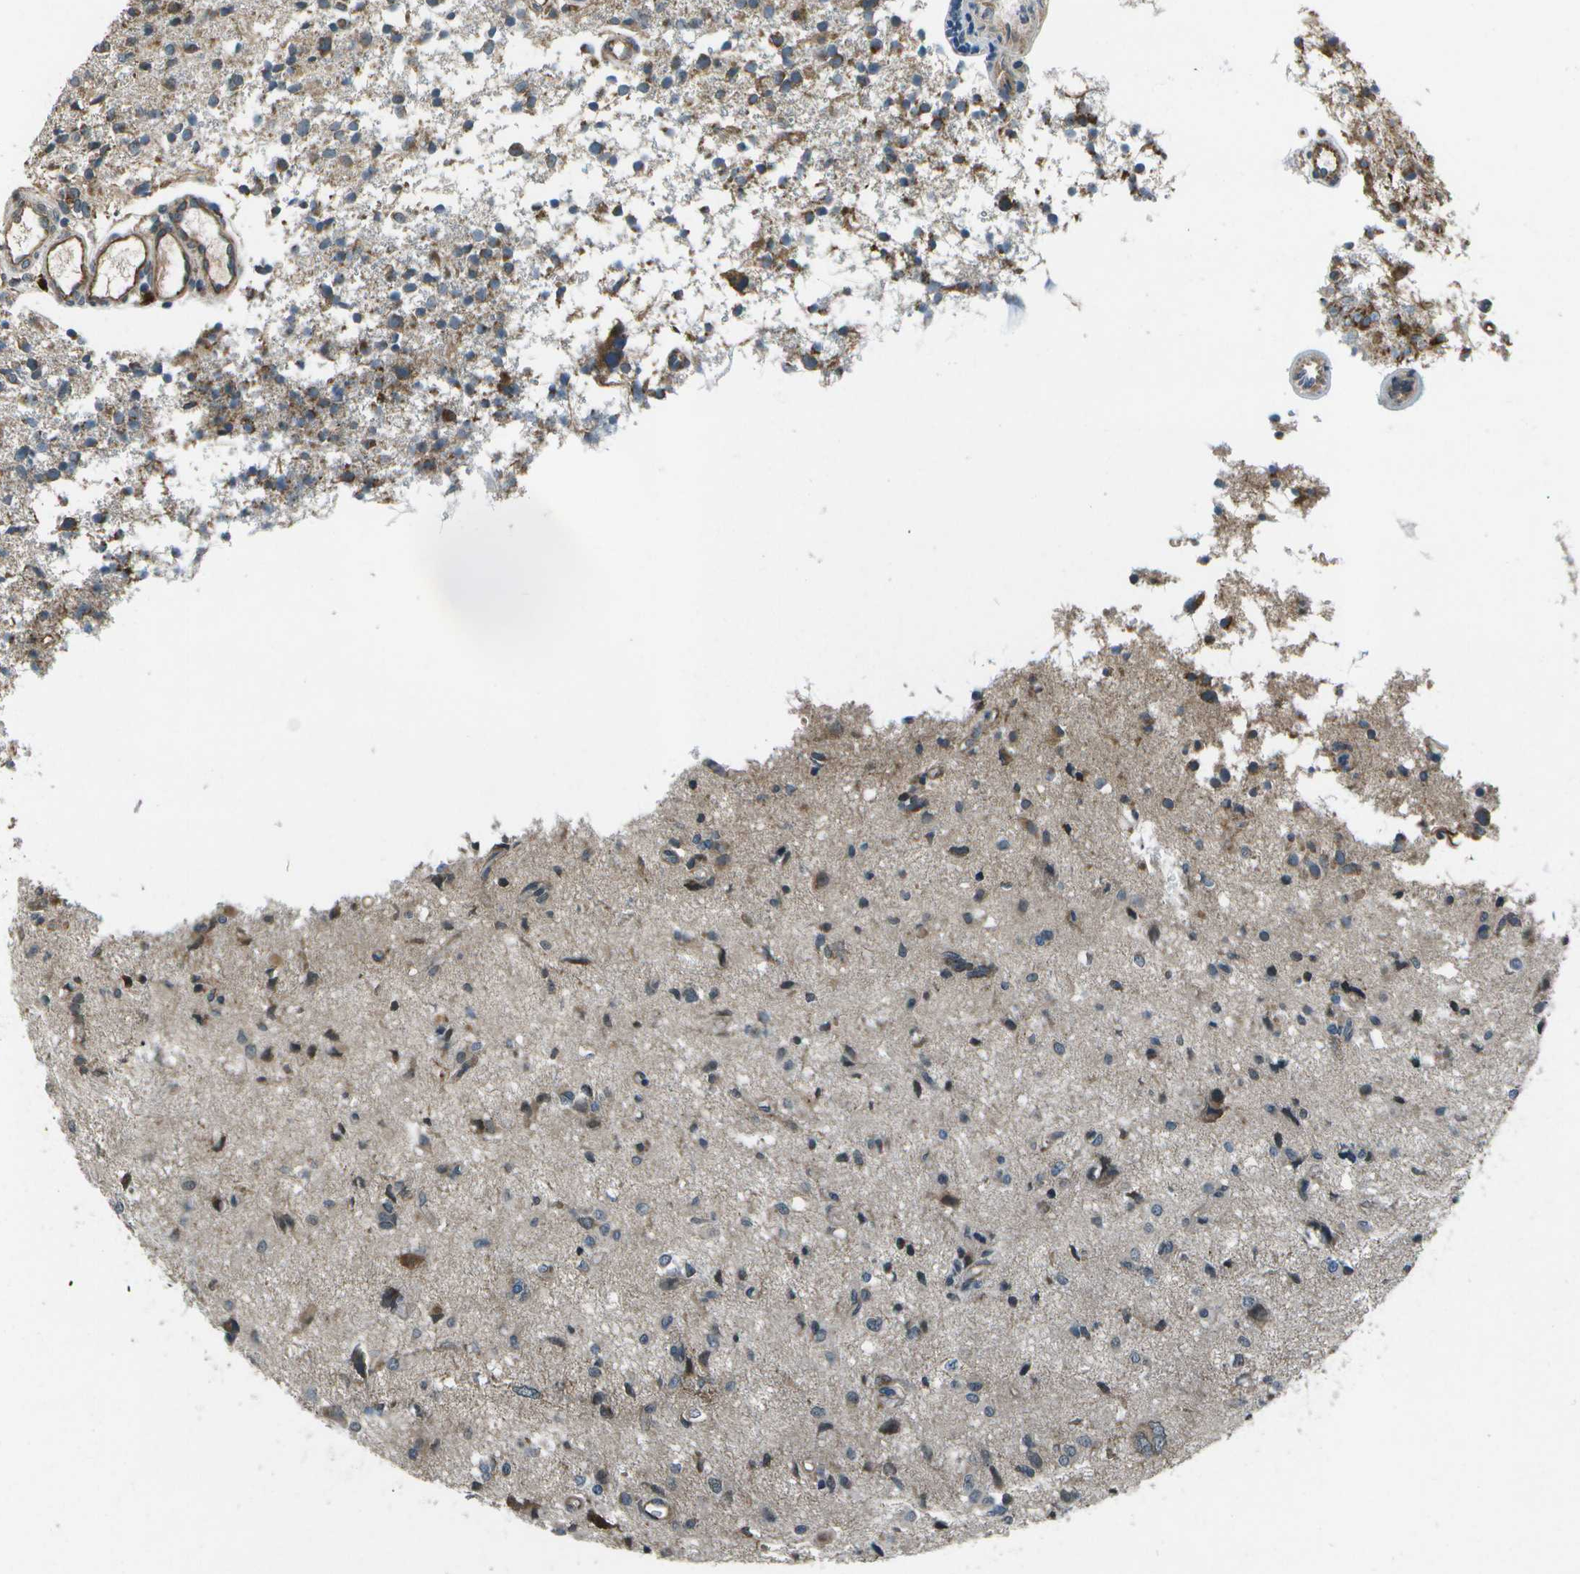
{"staining": {"intensity": "moderate", "quantity": "<25%", "location": "cytoplasmic/membranous"}, "tissue": "glioma", "cell_type": "Tumor cells", "image_type": "cancer", "snomed": [{"axis": "morphology", "description": "Glioma, malignant, High grade"}, {"axis": "topography", "description": "Brain"}], "caption": "High-magnification brightfield microscopy of high-grade glioma (malignant) stained with DAB (3,3'-diaminobenzidine) (brown) and counterstained with hematoxylin (blue). tumor cells exhibit moderate cytoplasmic/membranous positivity is seen in about<25% of cells.", "gene": "EIF2AK1", "patient": {"sex": "female", "age": 59}}